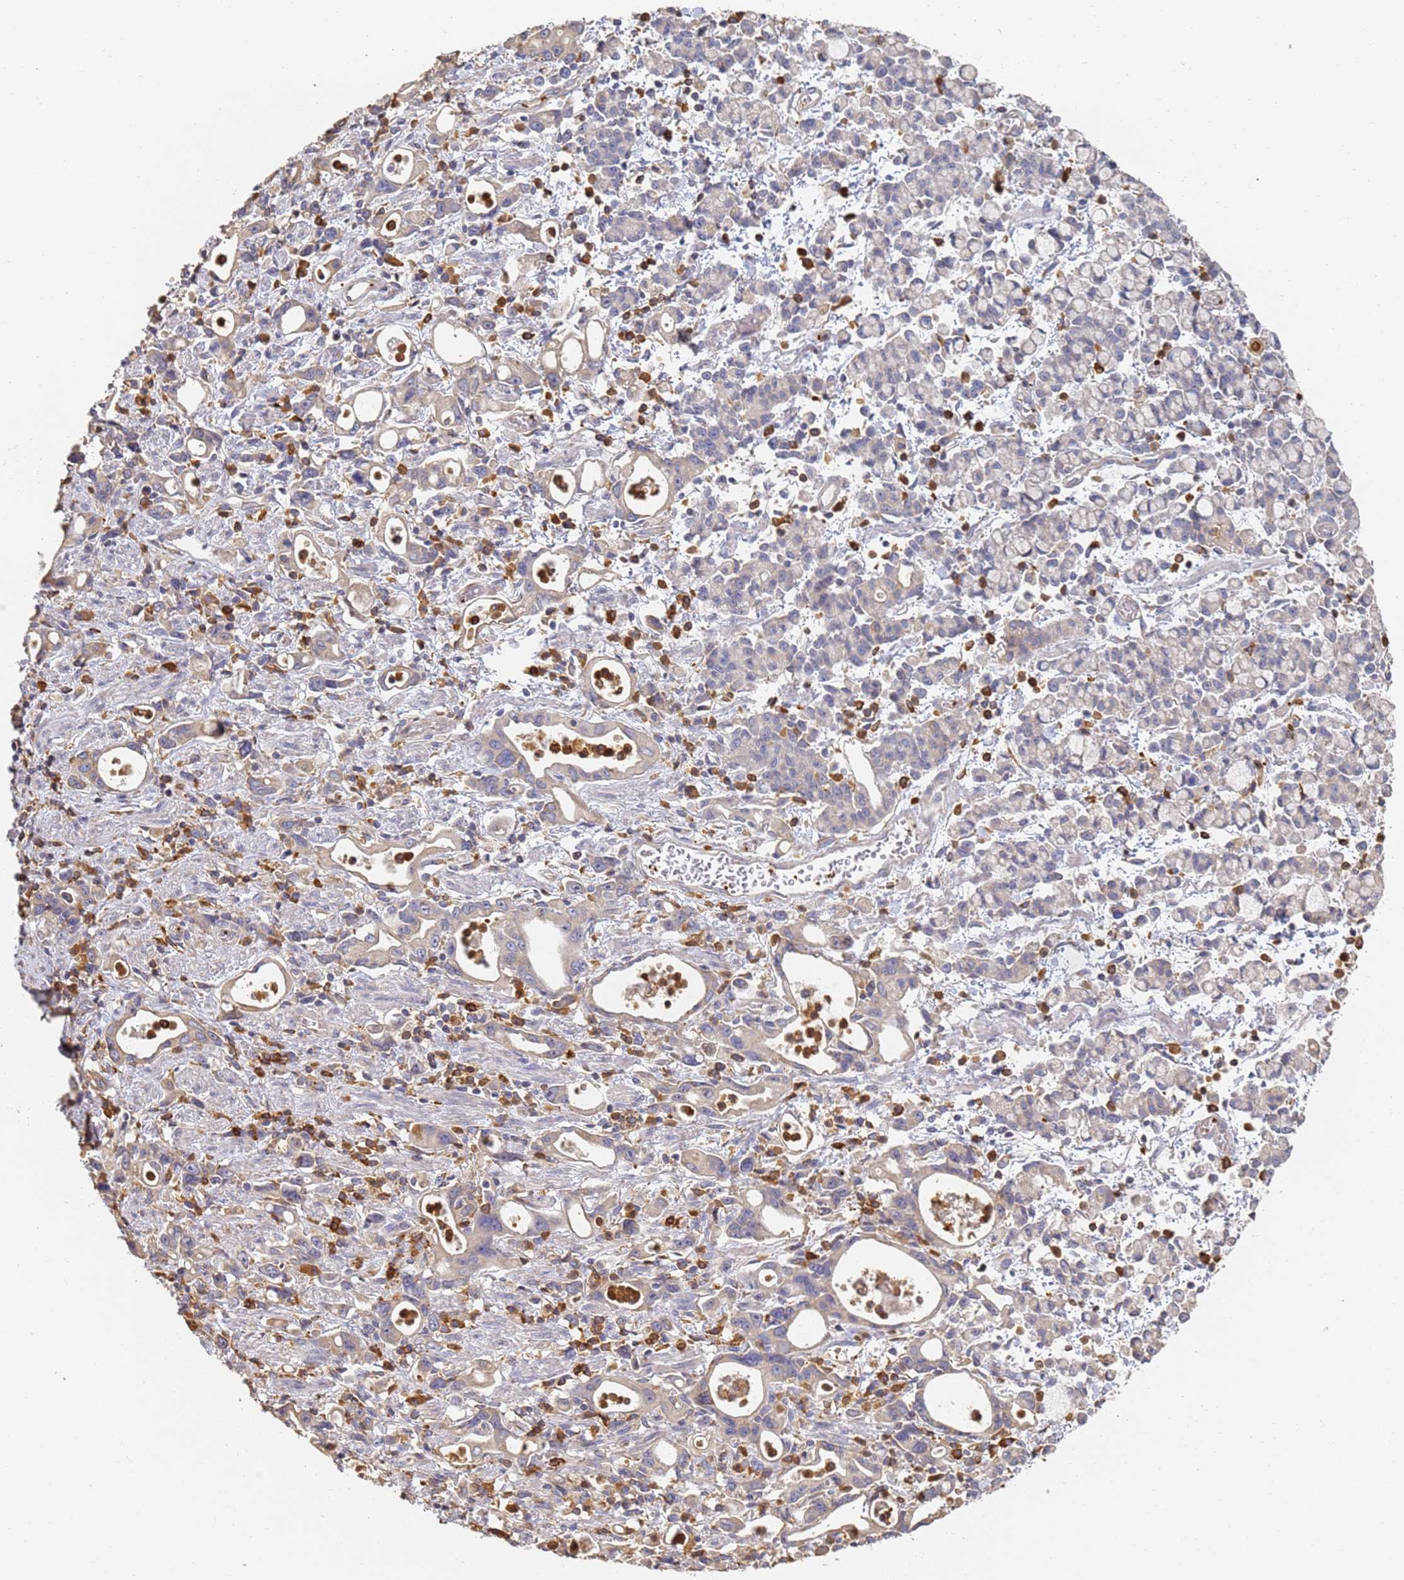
{"staining": {"intensity": "negative", "quantity": "none", "location": "none"}, "tissue": "stomach cancer", "cell_type": "Tumor cells", "image_type": "cancer", "snomed": [{"axis": "morphology", "description": "Adenocarcinoma, NOS"}, {"axis": "topography", "description": "Stomach, lower"}], "caption": "This is a histopathology image of immunohistochemistry staining of stomach cancer (adenocarcinoma), which shows no expression in tumor cells. (Stains: DAB (3,3'-diaminobenzidine) immunohistochemistry (IHC) with hematoxylin counter stain, Microscopy: brightfield microscopy at high magnification).", "gene": "BIN2", "patient": {"sex": "female", "age": 43}}